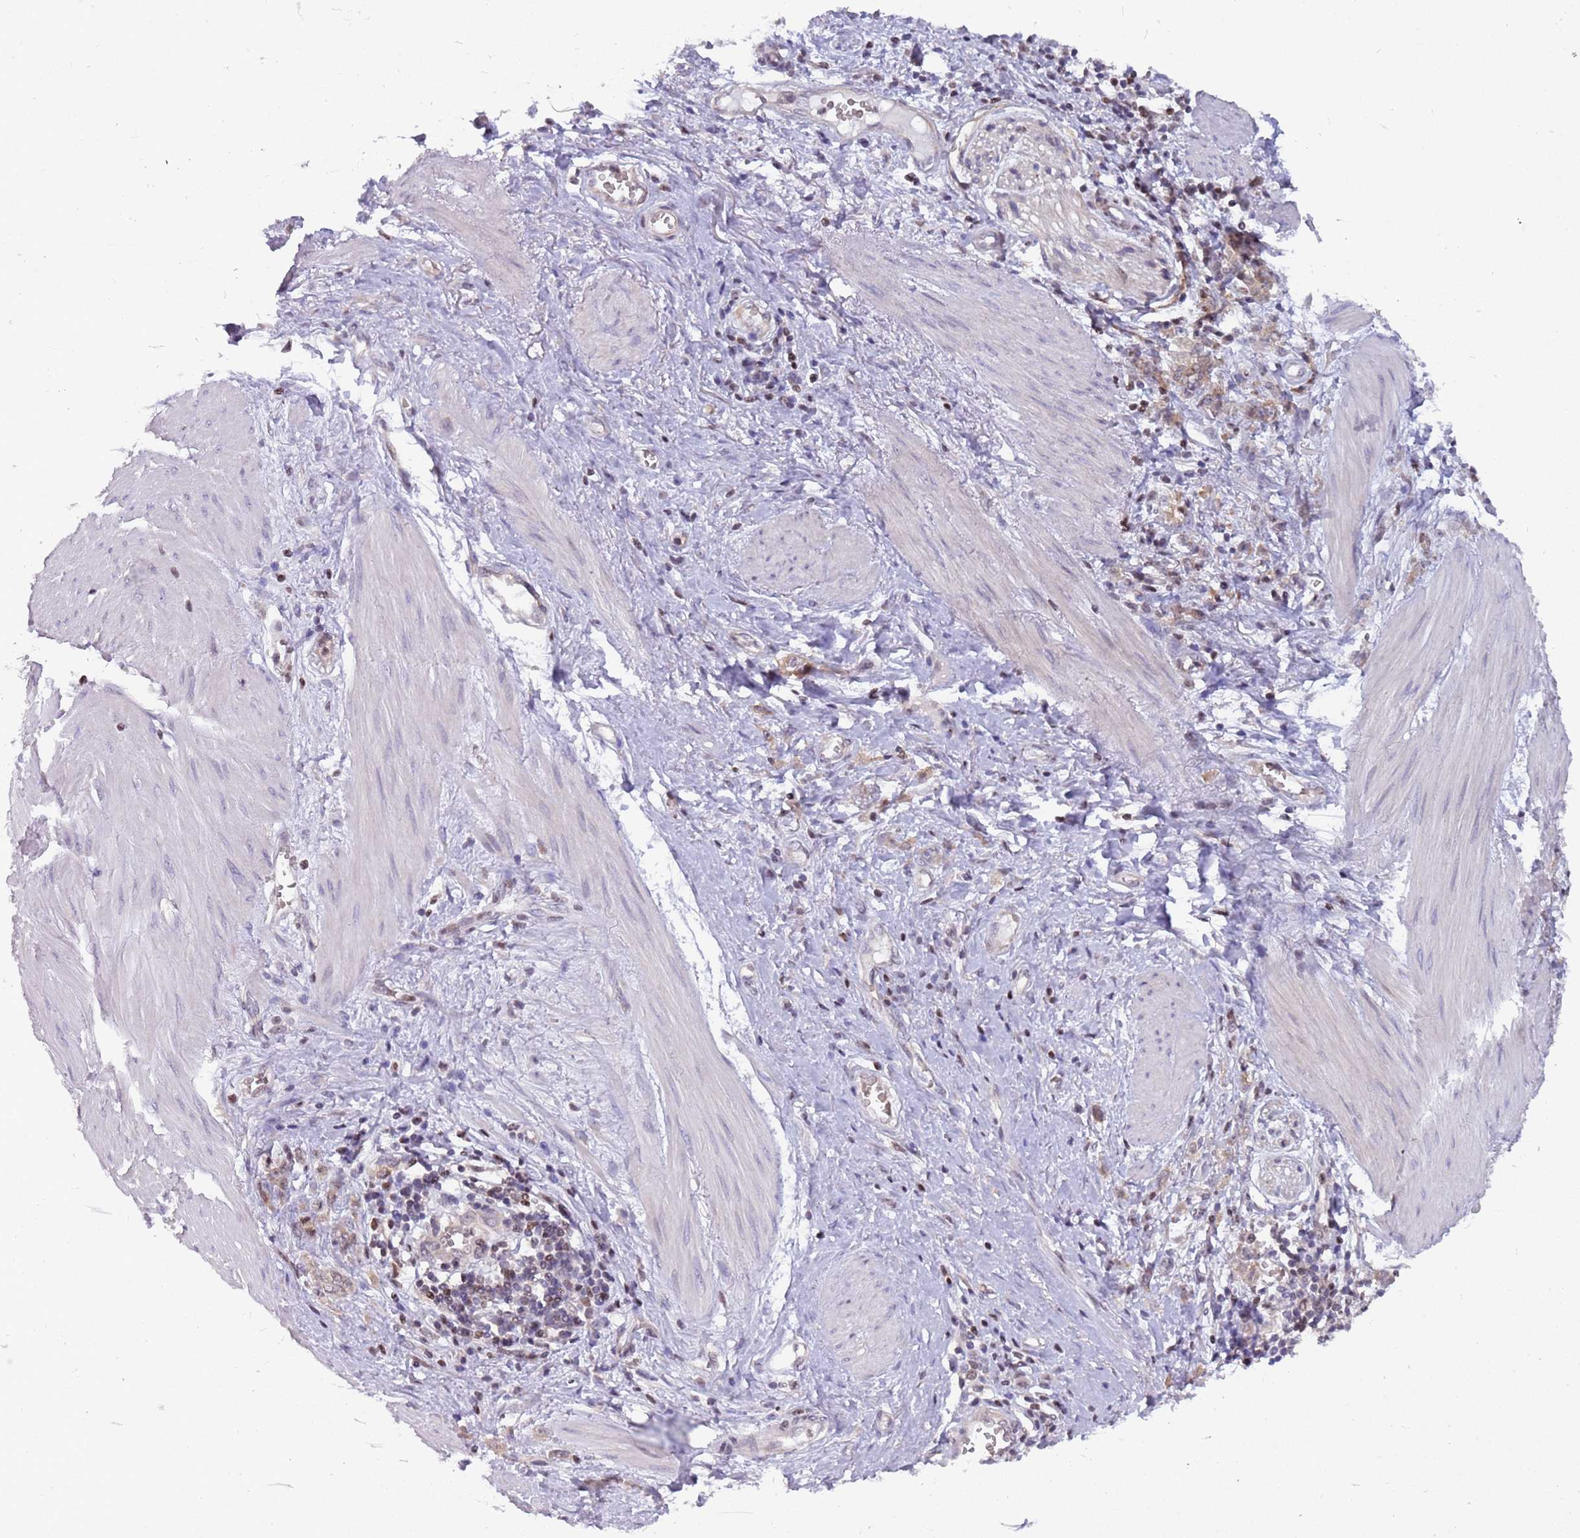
{"staining": {"intensity": "negative", "quantity": "none", "location": "none"}, "tissue": "stomach cancer", "cell_type": "Tumor cells", "image_type": "cancer", "snomed": [{"axis": "morphology", "description": "Adenocarcinoma, NOS"}, {"axis": "topography", "description": "Stomach"}], "caption": "Tumor cells are negative for protein expression in human adenocarcinoma (stomach). (DAB (3,3'-diaminobenzidine) immunohistochemistry (IHC), high magnification).", "gene": "ARHGEF5", "patient": {"sex": "female", "age": 76}}